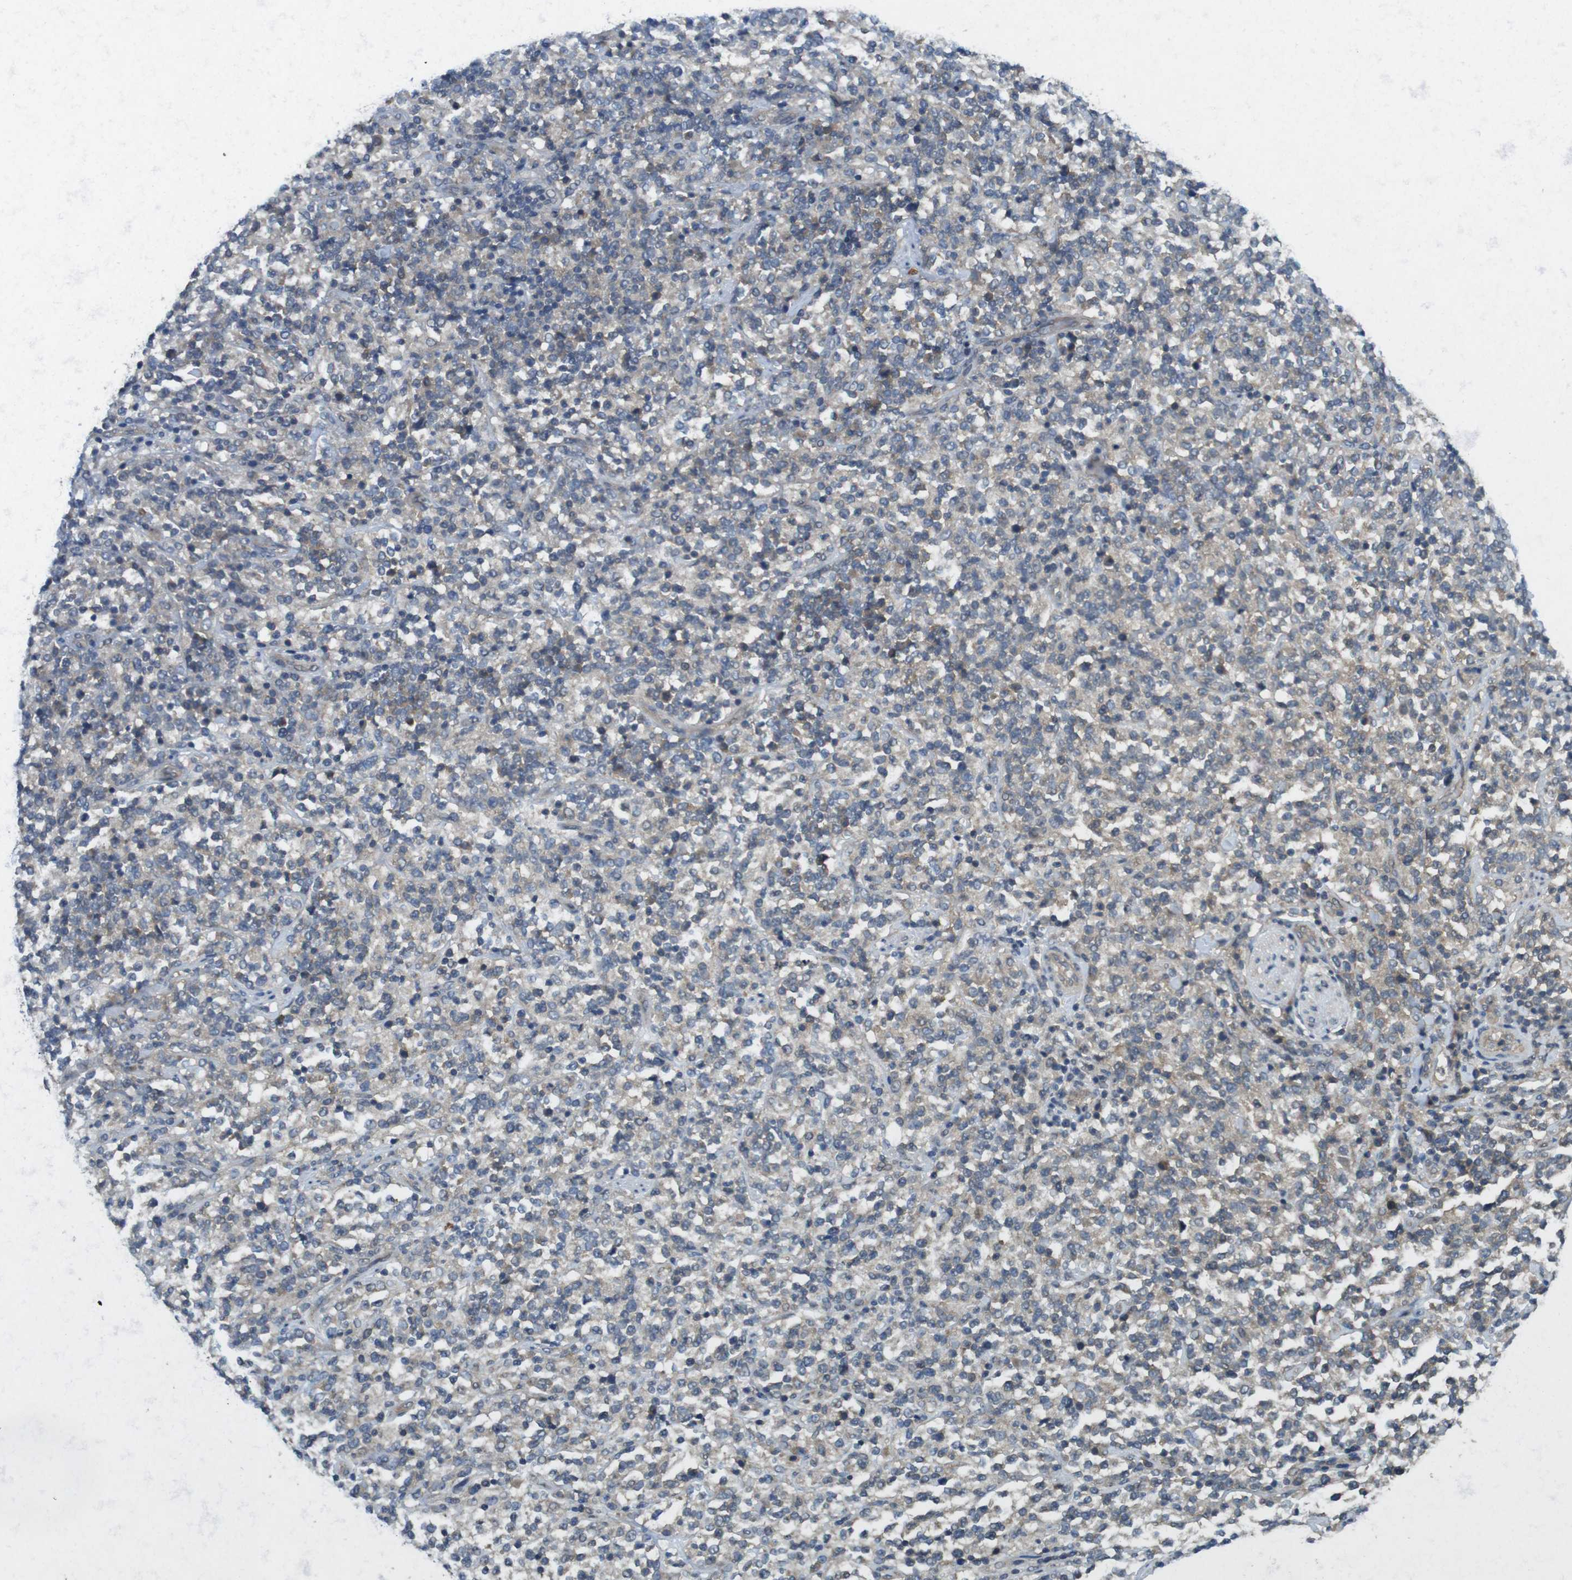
{"staining": {"intensity": "weak", "quantity": "<25%", "location": "cytoplasmic/membranous"}, "tissue": "lymphoma", "cell_type": "Tumor cells", "image_type": "cancer", "snomed": [{"axis": "morphology", "description": "Malignant lymphoma, non-Hodgkin's type, High grade"}, {"axis": "topography", "description": "Soft tissue"}], "caption": "Tumor cells show no significant protein positivity in lymphoma.", "gene": "SUGT1", "patient": {"sex": "male", "age": 18}}